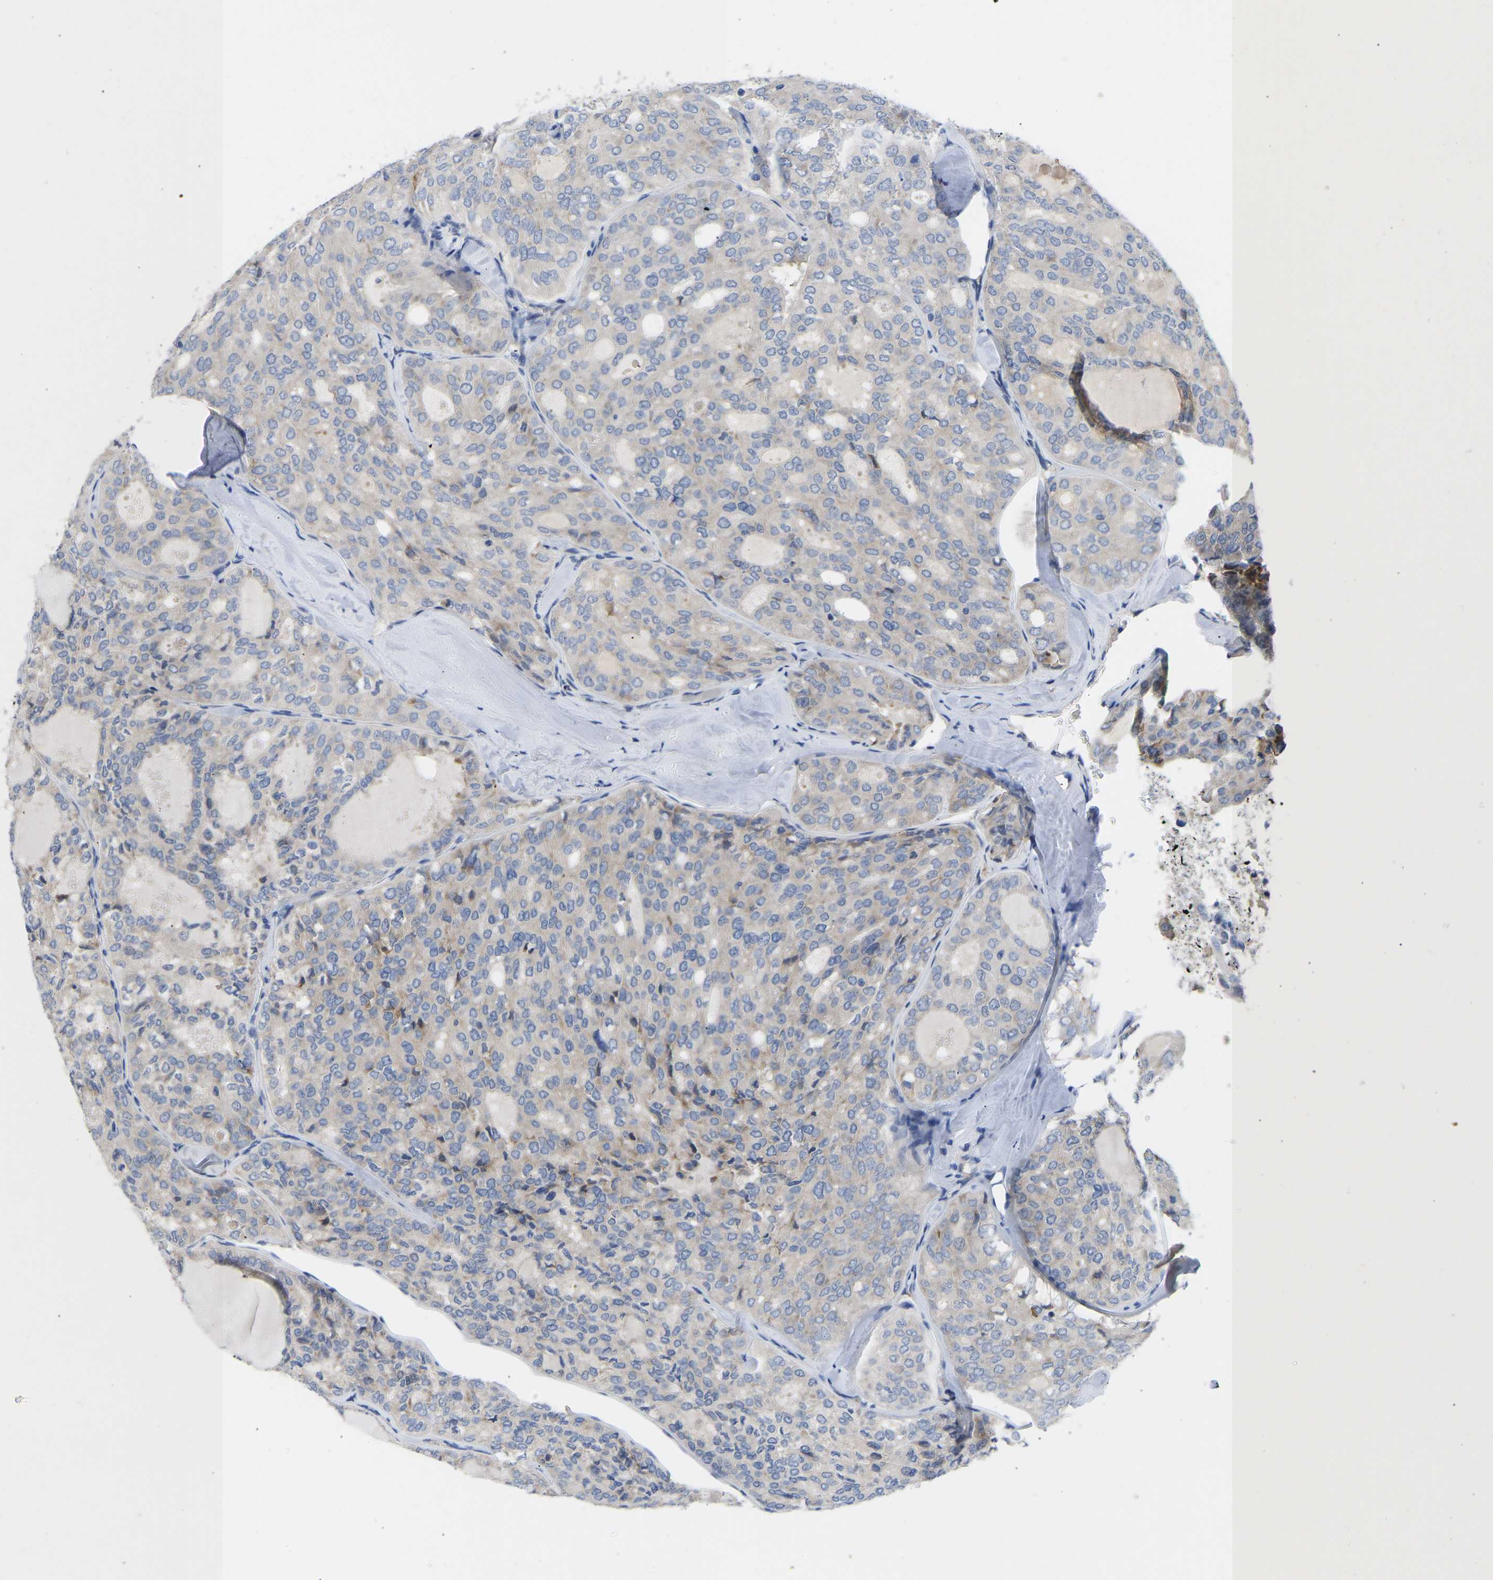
{"staining": {"intensity": "negative", "quantity": "none", "location": "none"}, "tissue": "thyroid cancer", "cell_type": "Tumor cells", "image_type": "cancer", "snomed": [{"axis": "morphology", "description": "Follicular adenoma carcinoma, NOS"}, {"axis": "topography", "description": "Thyroid gland"}], "caption": "This is a histopathology image of immunohistochemistry staining of thyroid cancer, which shows no positivity in tumor cells.", "gene": "ABCA10", "patient": {"sex": "male", "age": 75}}